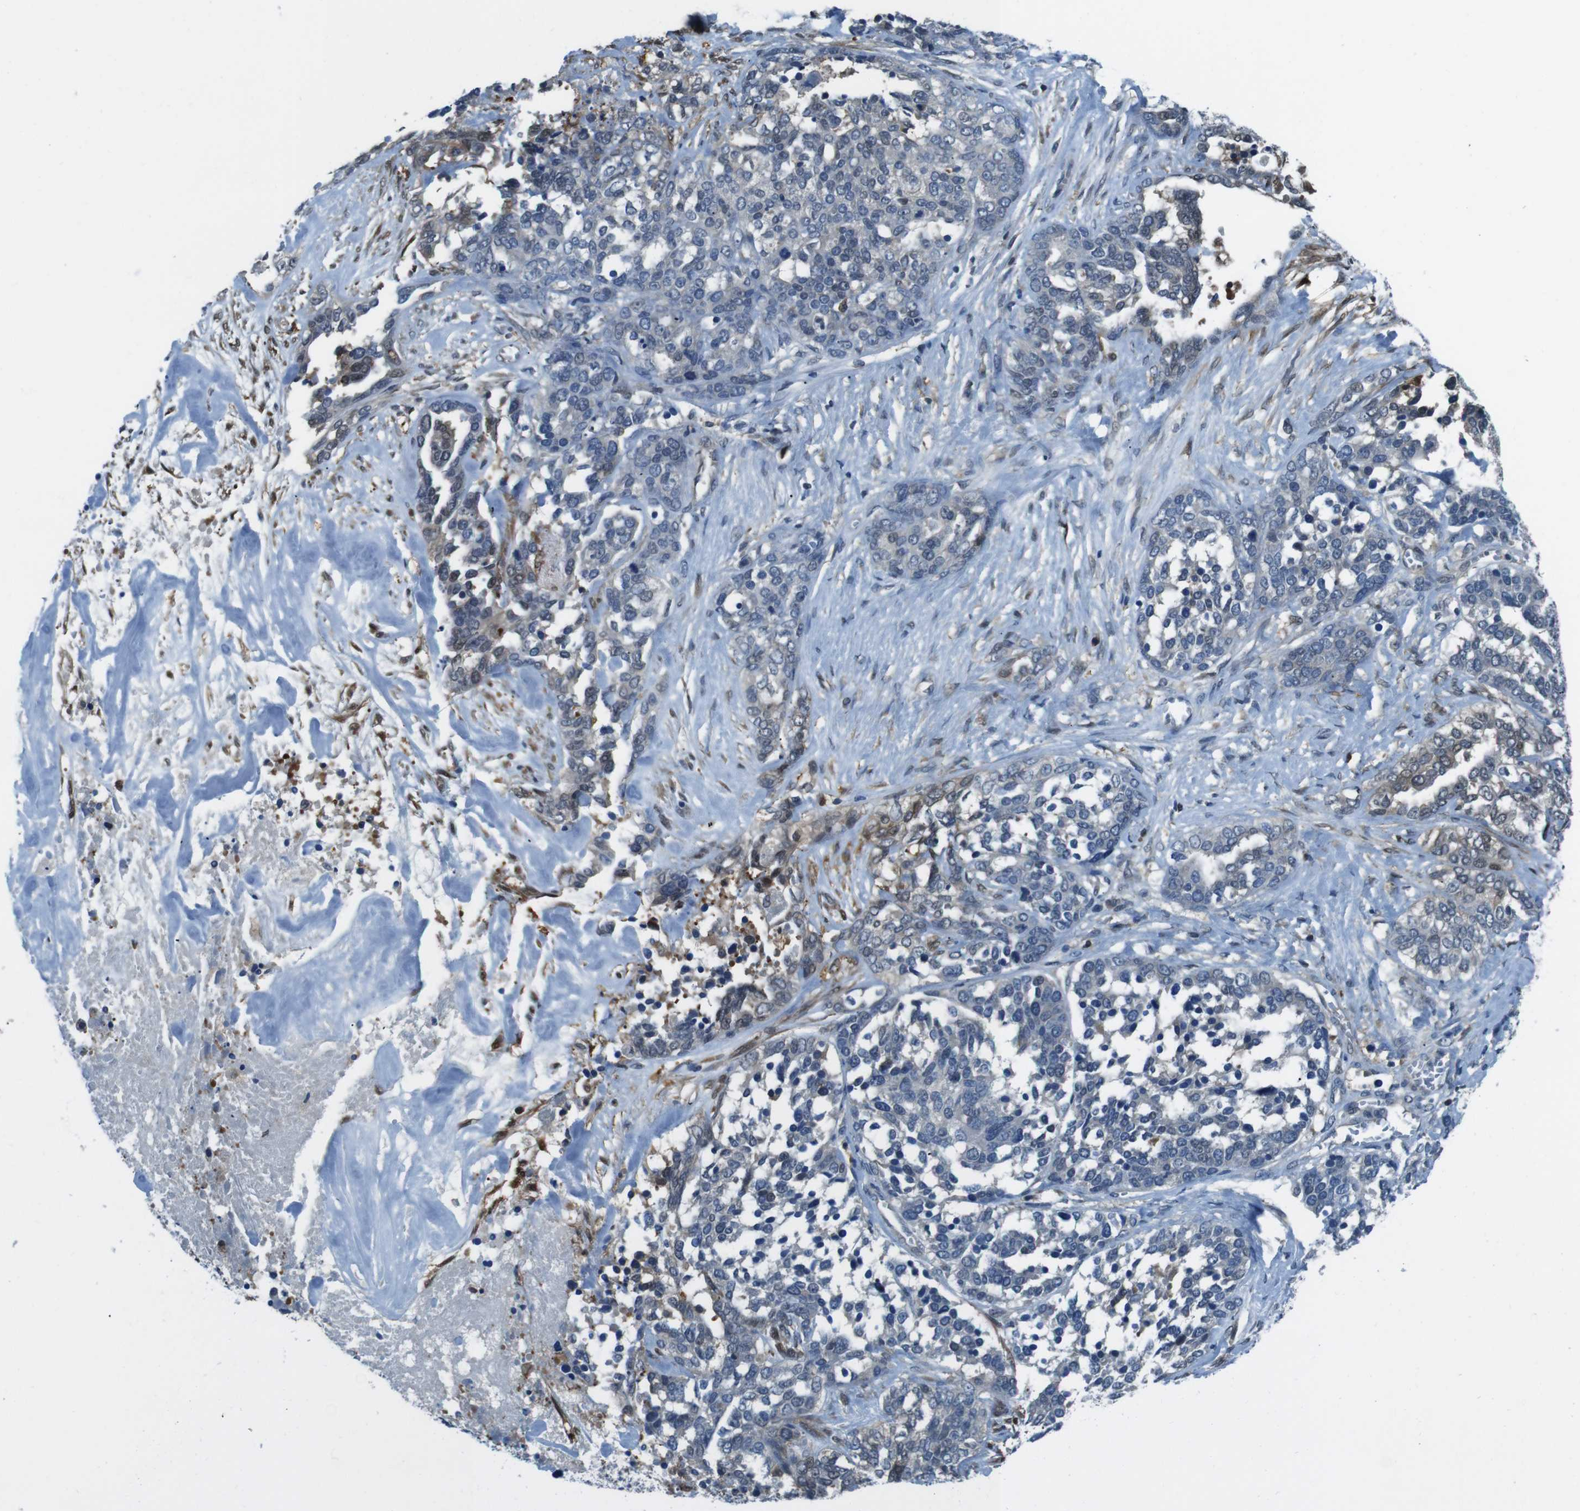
{"staining": {"intensity": "moderate", "quantity": "<25%", "location": "cytoplasmic/membranous,nuclear"}, "tissue": "ovarian cancer", "cell_type": "Tumor cells", "image_type": "cancer", "snomed": [{"axis": "morphology", "description": "Cystadenocarcinoma, serous, NOS"}, {"axis": "topography", "description": "Ovary"}], "caption": "Protein expression analysis of human serous cystadenocarcinoma (ovarian) reveals moderate cytoplasmic/membranous and nuclear expression in about <25% of tumor cells.", "gene": "NANOS2", "patient": {"sex": "female", "age": 44}}